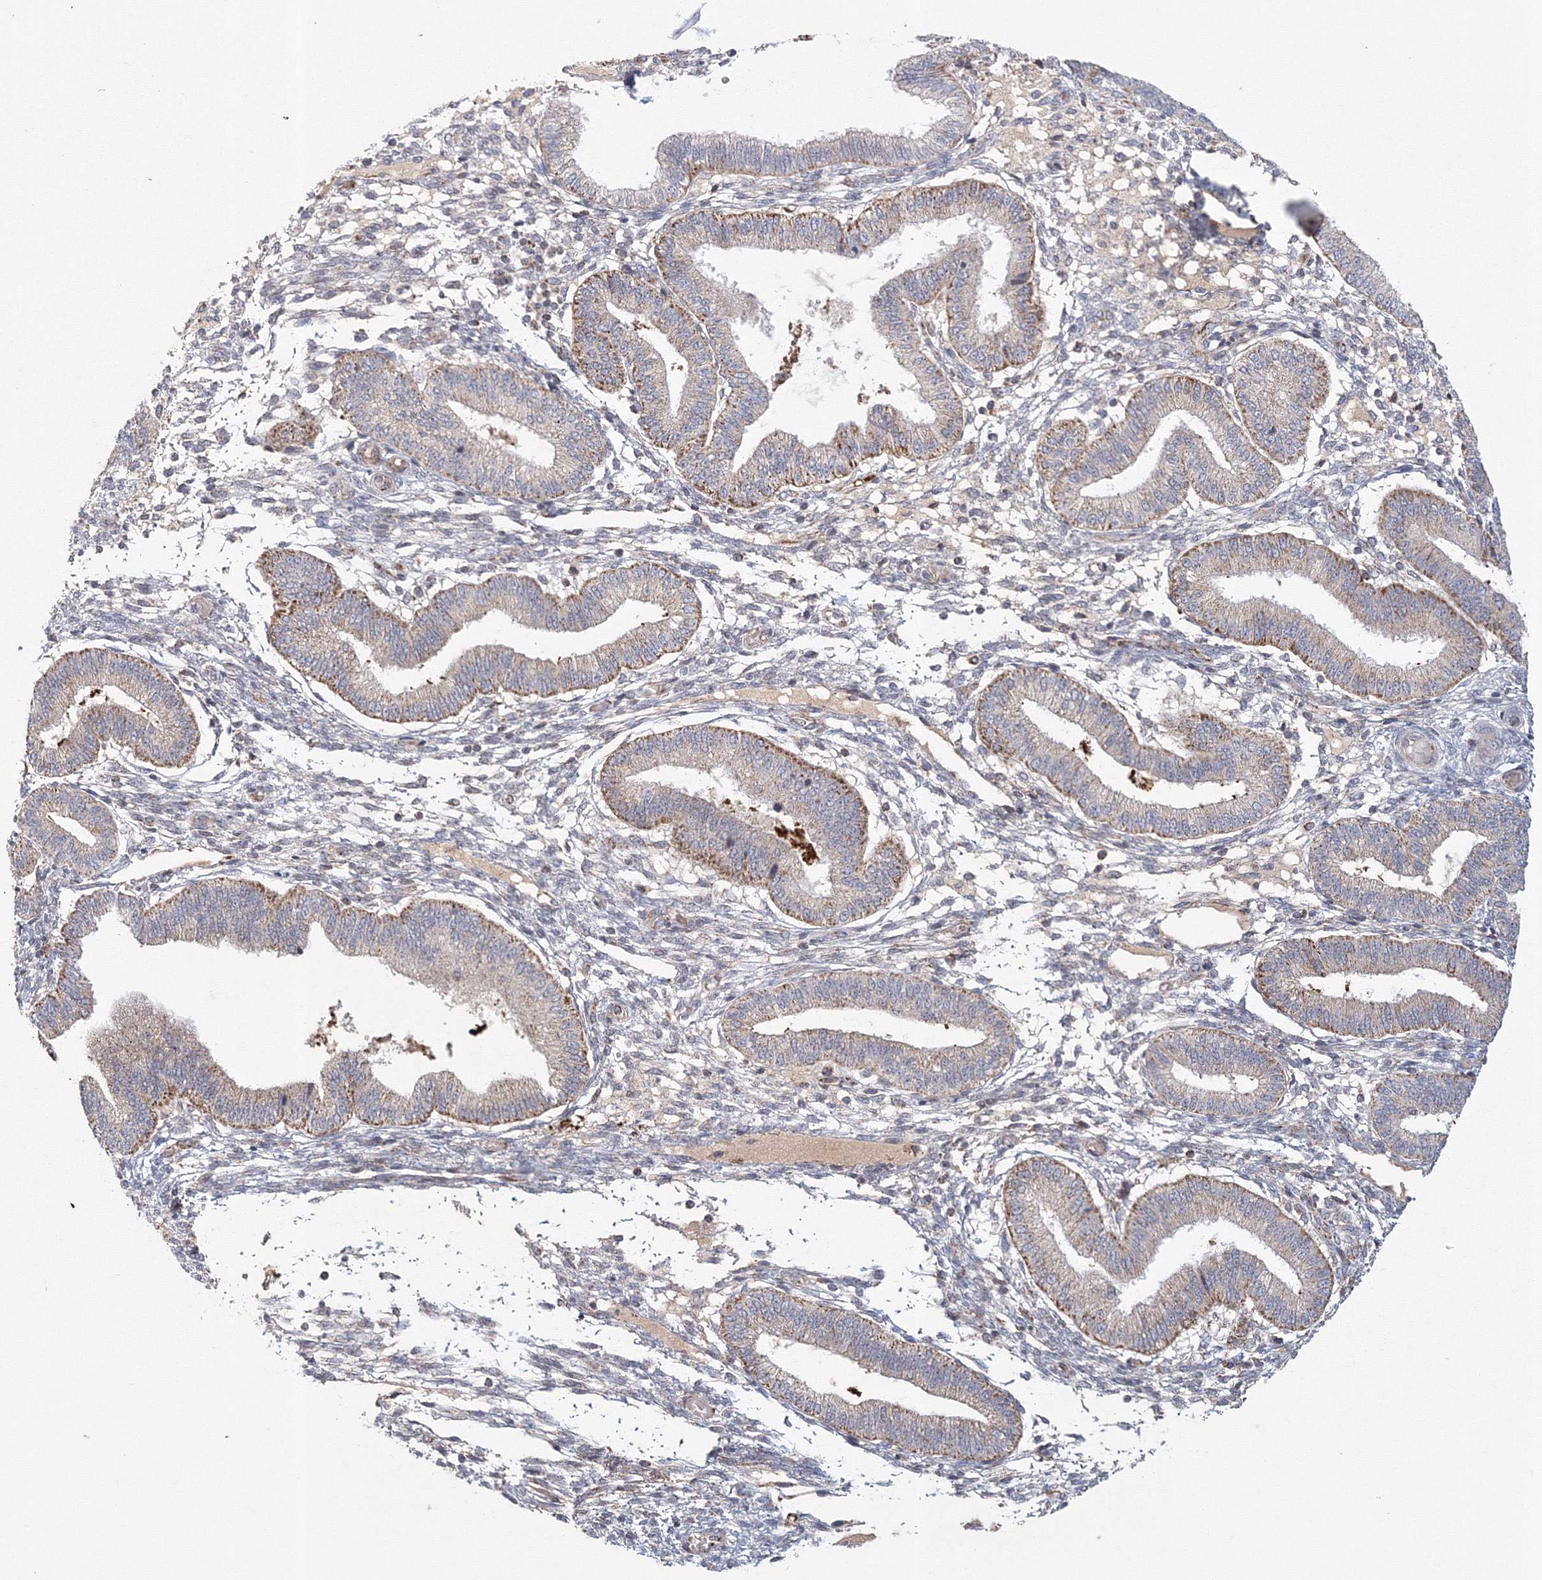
{"staining": {"intensity": "moderate", "quantity": "<25%", "location": "cytoplasmic/membranous"}, "tissue": "endometrium", "cell_type": "Cells in endometrial stroma", "image_type": "normal", "snomed": [{"axis": "morphology", "description": "Normal tissue, NOS"}, {"axis": "topography", "description": "Endometrium"}], "caption": "Human endometrium stained with a protein marker exhibits moderate staining in cells in endometrial stroma.", "gene": "GRPEL1", "patient": {"sex": "female", "age": 39}}